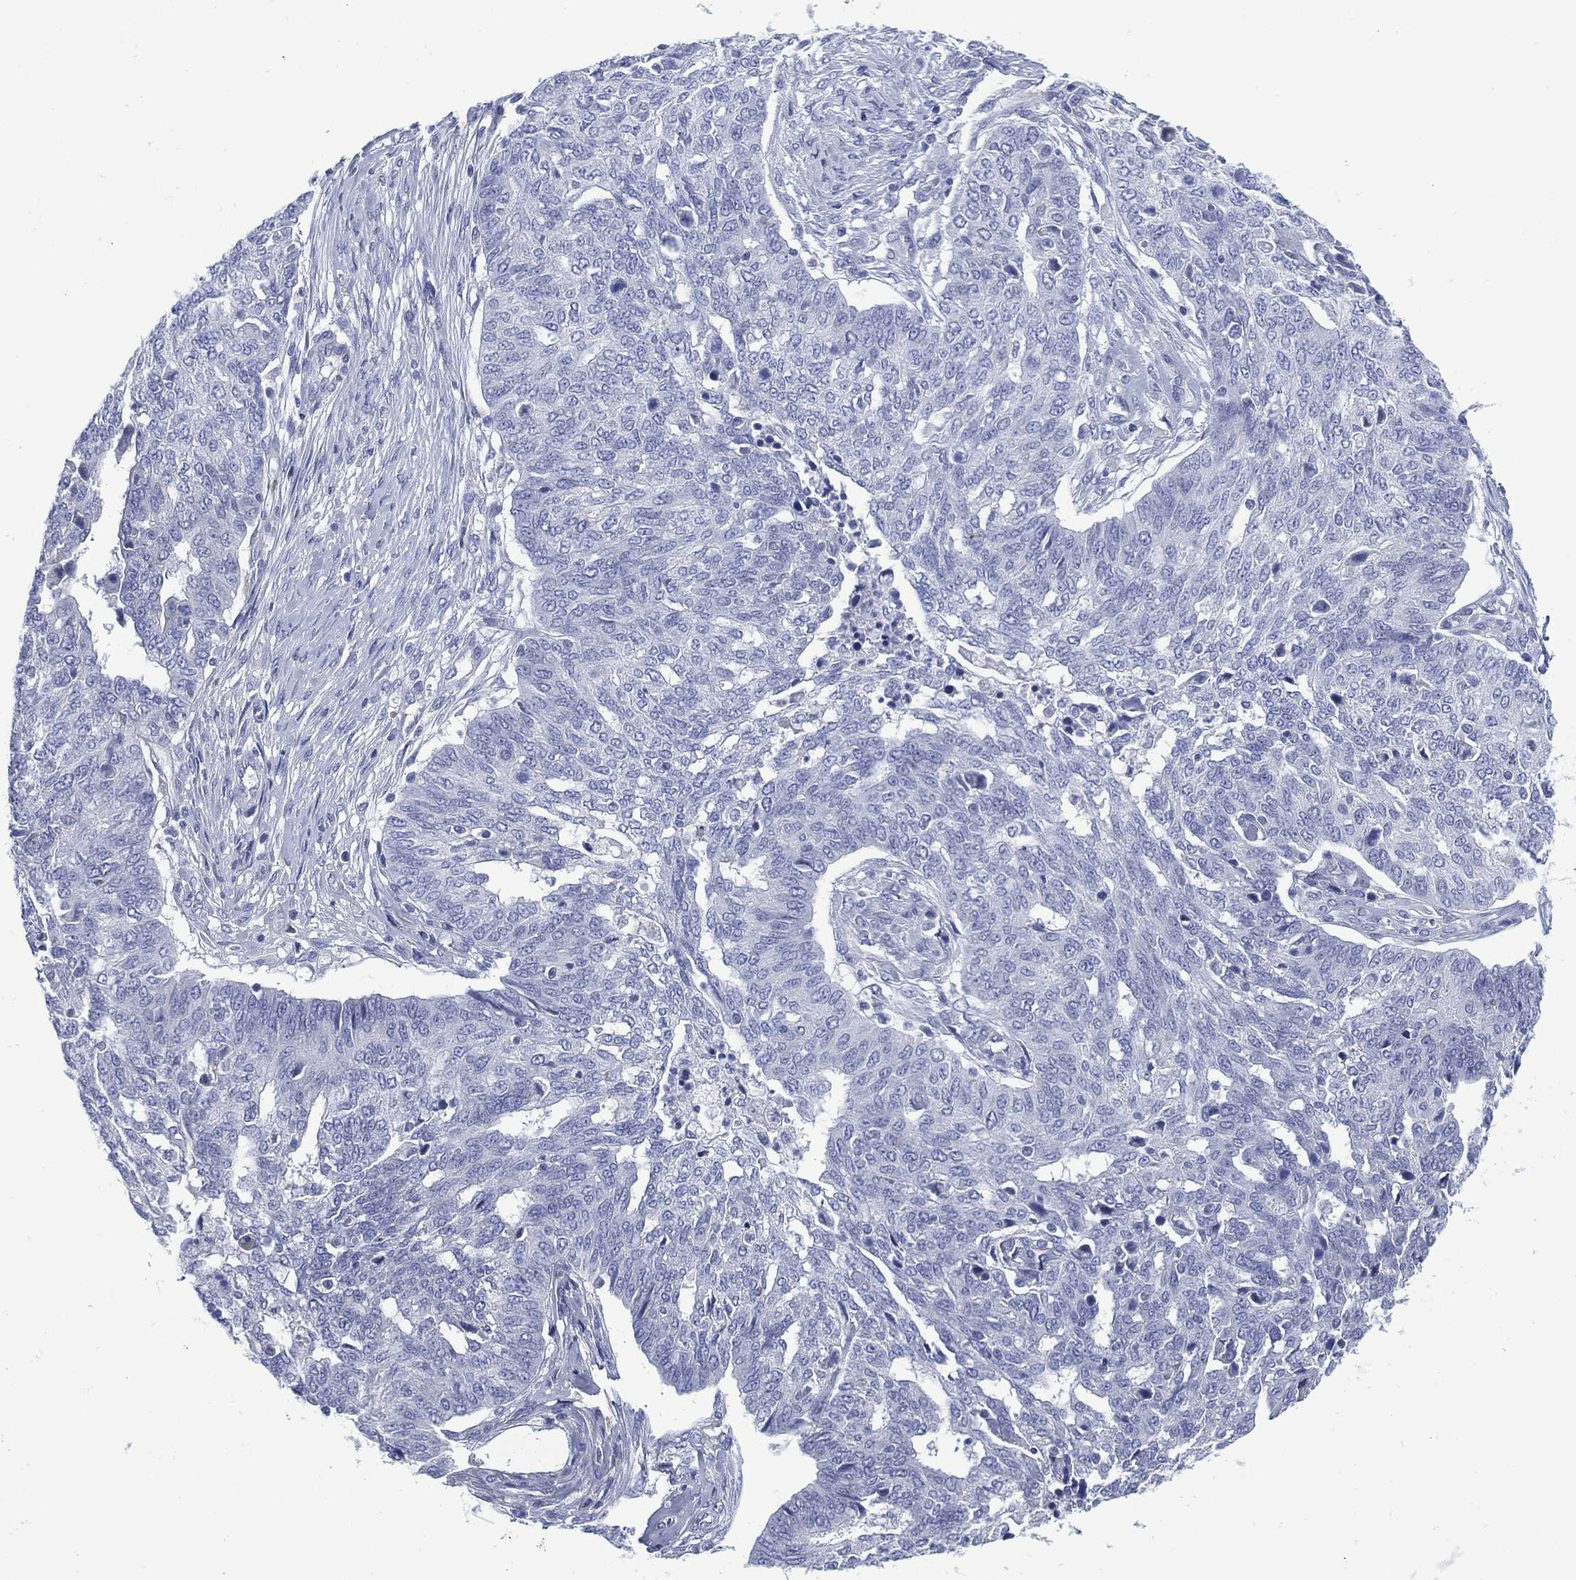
{"staining": {"intensity": "negative", "quantity": "none", "location": "none"}, "tissue": "ovarian cancer", "cell_type": "Tumor cells", "image_type": "cancer", "snomed": [{"axis": "morphology", "description": "Cystadenocarcinoma, serous, NOS"}, {"axis": "topography", "description": "Ovary"}], "caption": "Immunohistochemical staining of human ovarian serous cystadenocarcinoma reveals no significant staining in tumor cells.", "gene": "DDI1", "patient": {"sex": "female", "age": 67}}